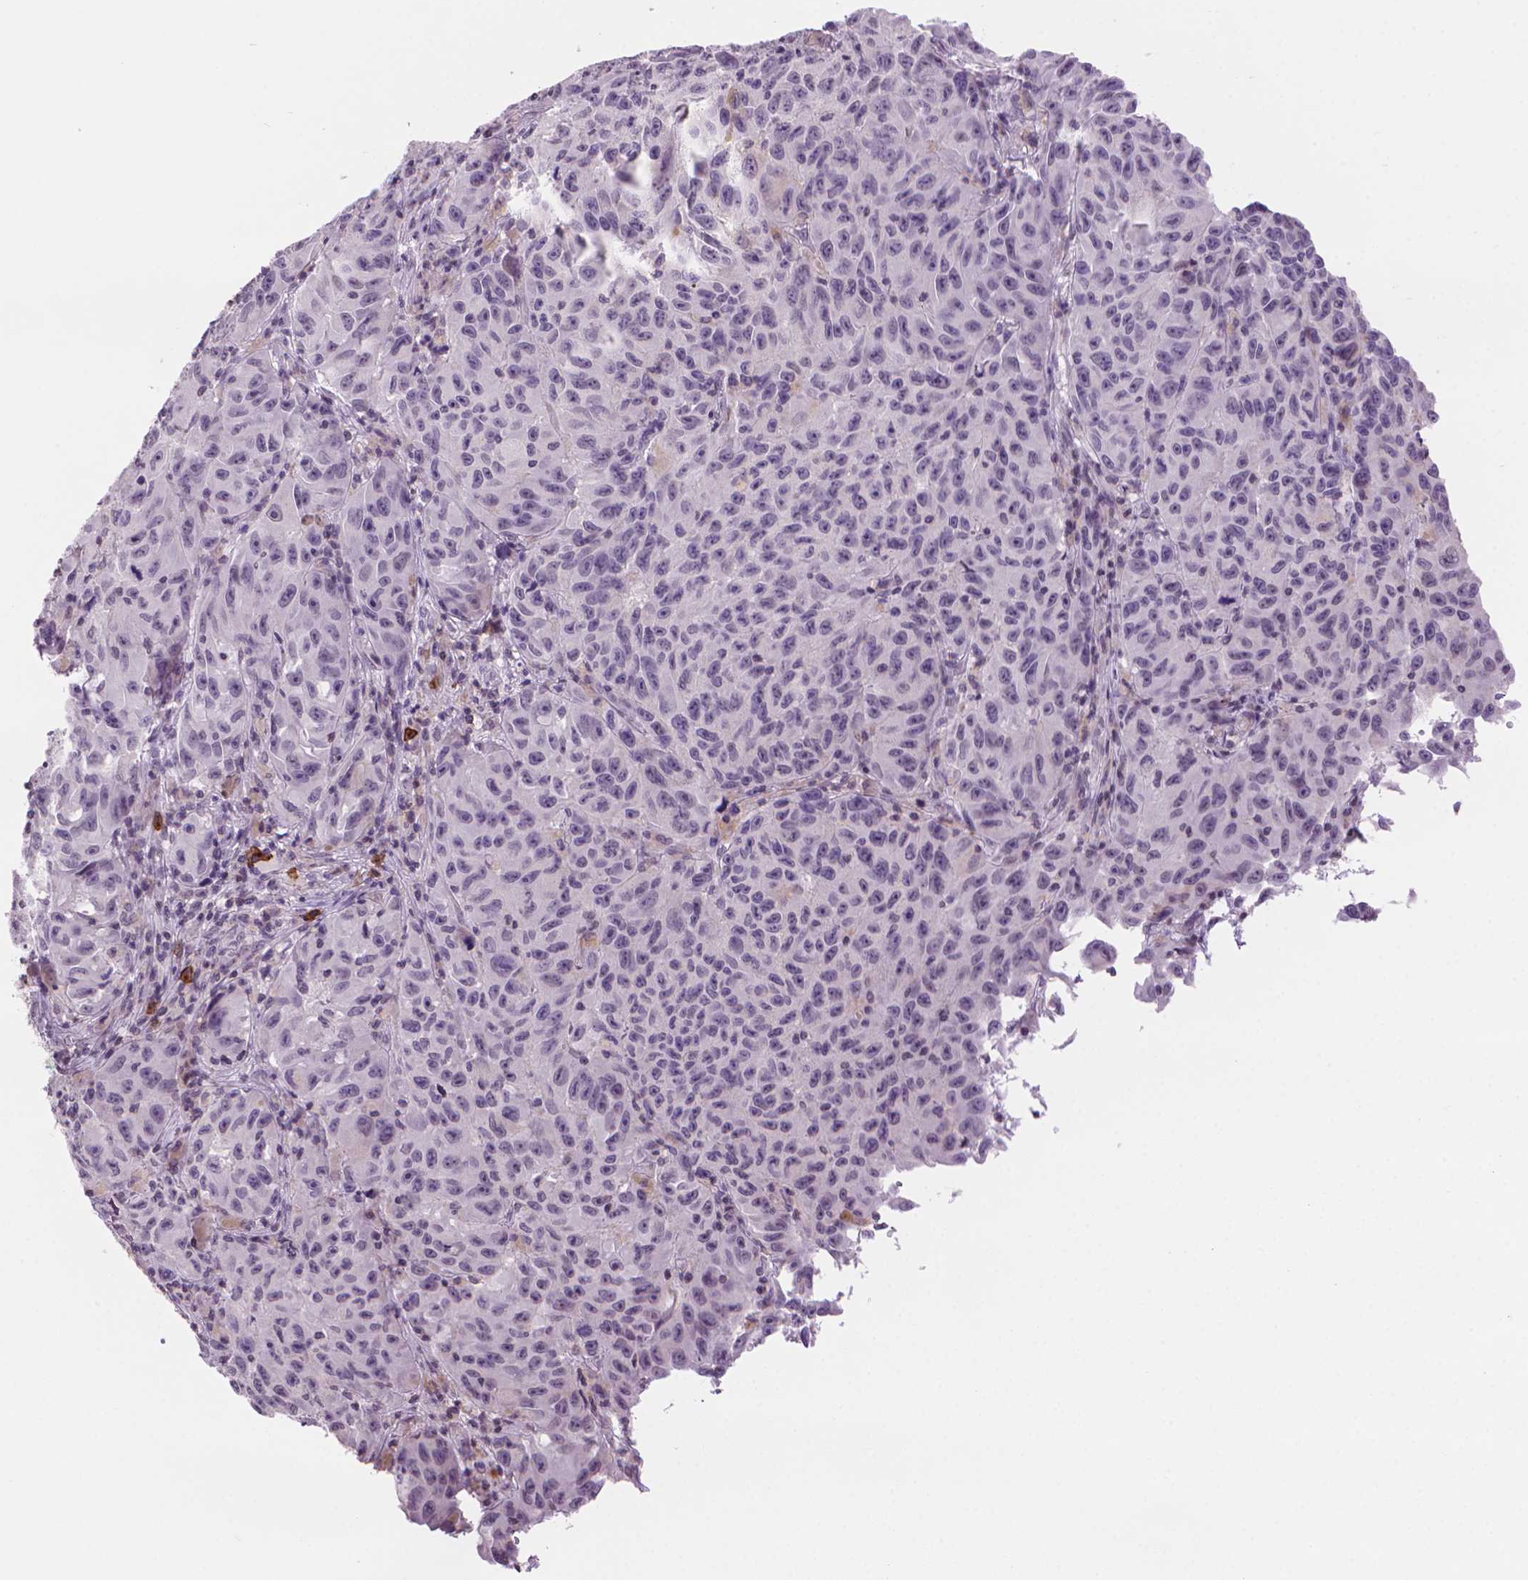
{"staining": {"intensity": "negative", "quantity": "none", "location": "none"}, "tissue": "melanoma", "cell_type": "Tumor cells", "image_type": "cancer", "snomed": [{"axis": "morphology", "description": "Malignant melanoma, NOS"}, {"axis": "topography", "description": "Vulva, labia, clitoris and Bartholin´s gland, NO"}], "caption": "This is a micrograph of IHC staining of malignant melanoma, which shows no staining in tumor cells.", "gene": "TMEM184A", "patient": {"sex": "female", "age": 75}}